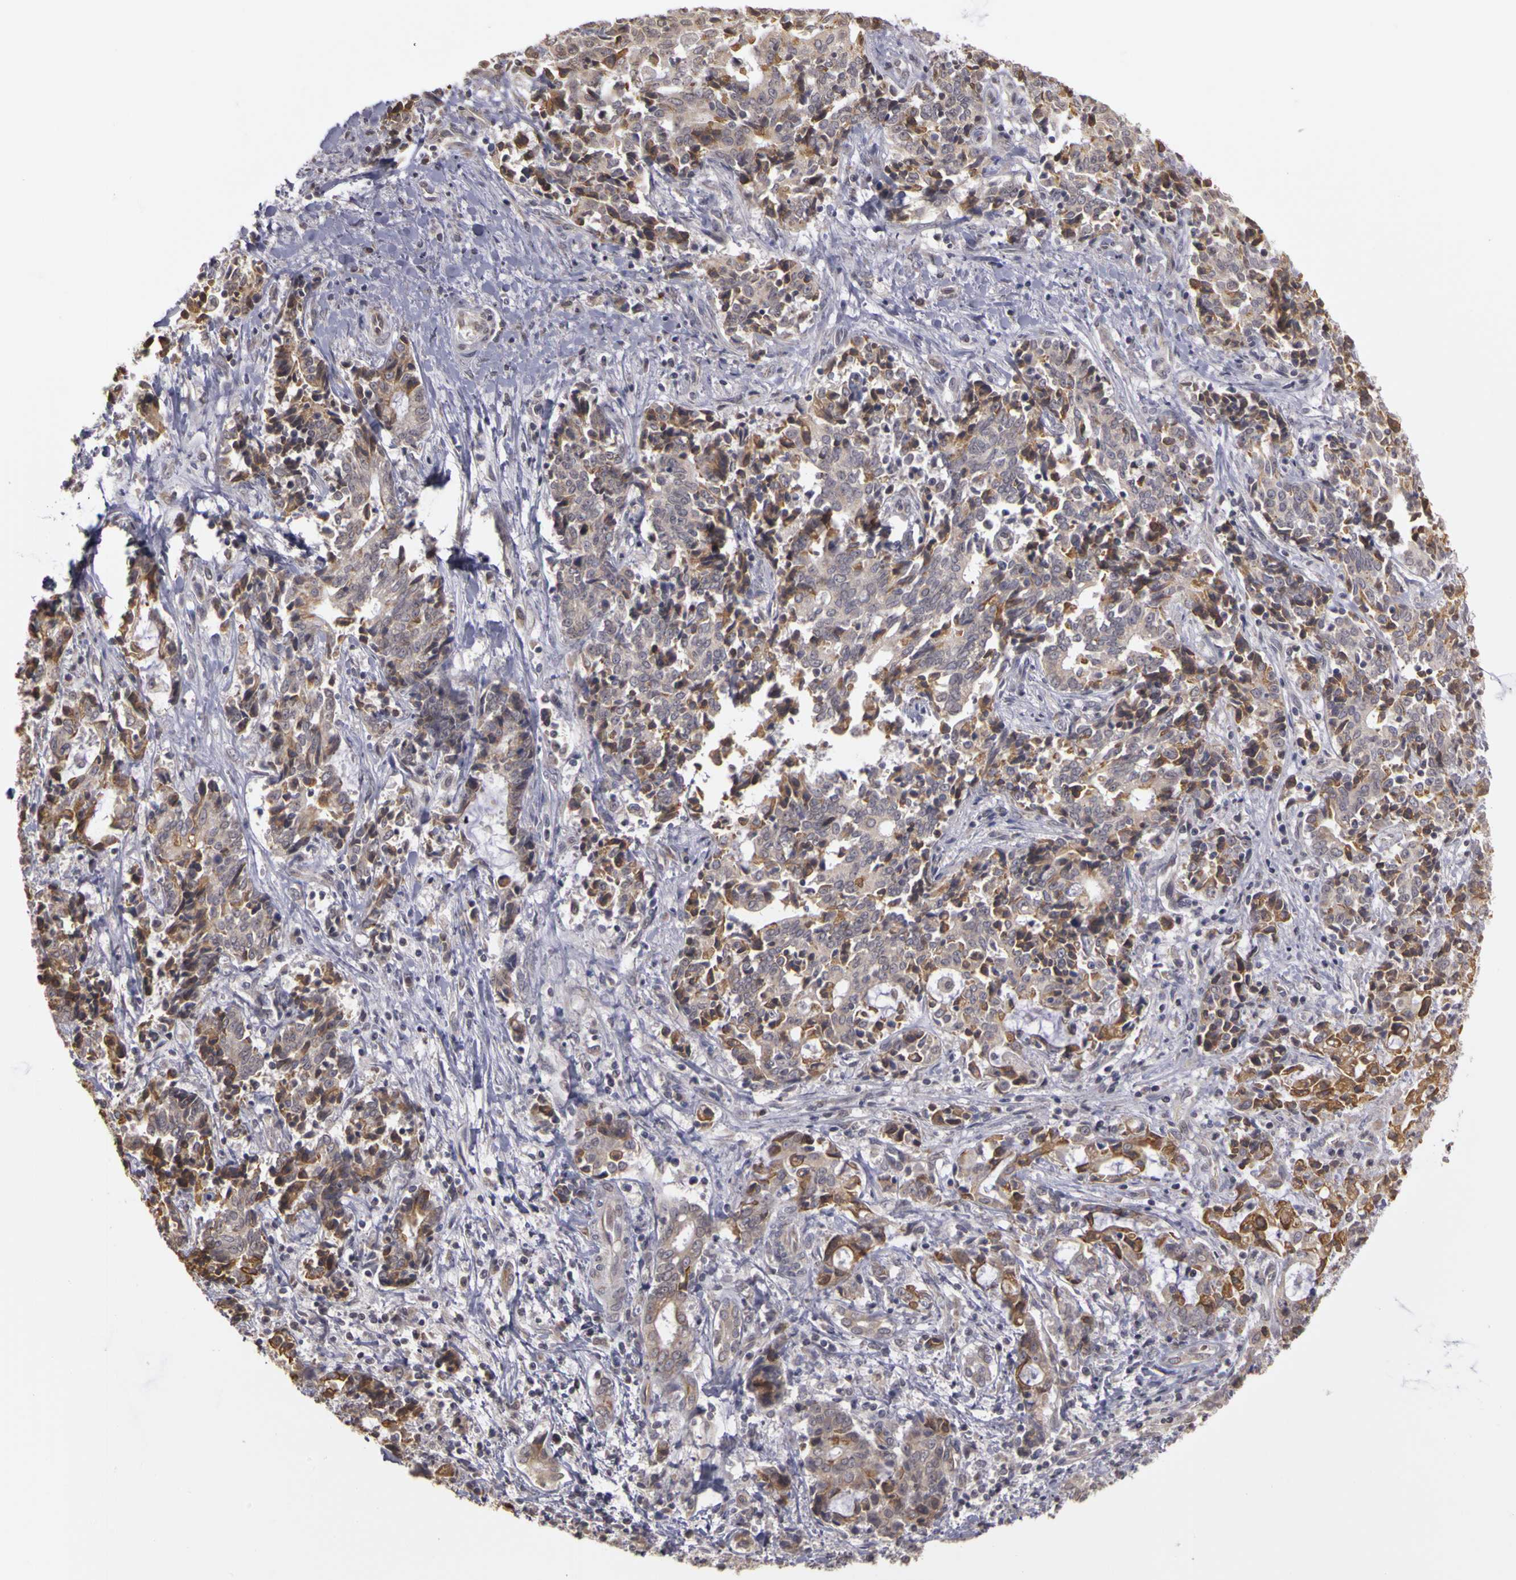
{"staining": {"intensity": "weak", "quantity": "25%-75%", "location": "cytoplasmic/membranous"}, "tissue": "liver cancer", "cell_type": "Tumor cells", "image_type": "cancer", "snomed": [{"axis": "morphology", "description": "Cholangiocarcinoma"}, {"axis": "topography", "description": "Liver"}], "caption": "Immunohistochemical staining of human liver cholangiocarcinoma reveals low levels of weak cytoplasmic/membranous protein positivity in approximately 25%-75% of tumor cells. The protein is stained brown, and the nuclei are stained in blue (DAB IHC with brightfield microscopy, high magnification).", "gene": "FRMD7", "patient": {"sex": "male", "age": 57}}